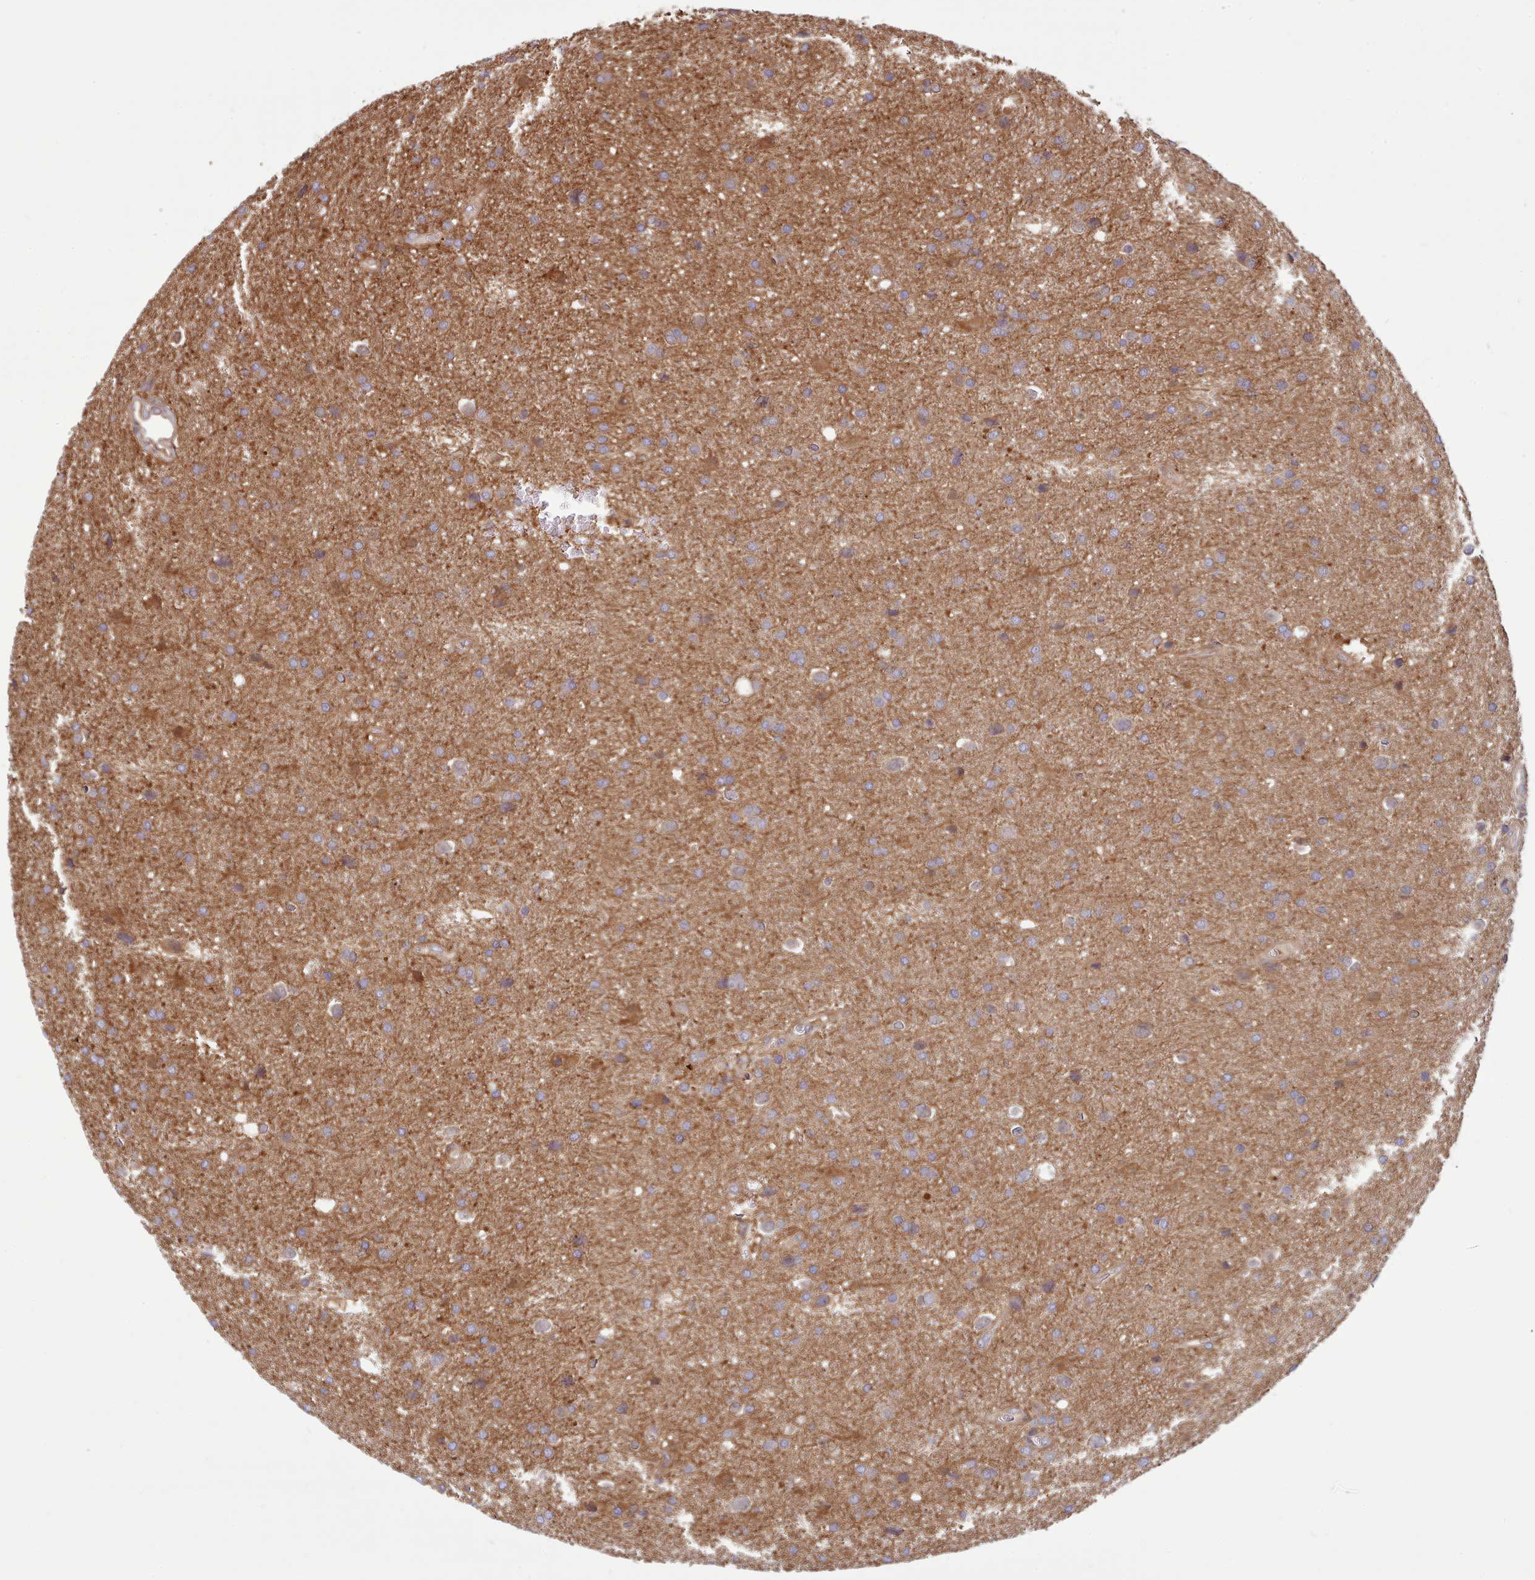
{"staining": {"intensity": "moderate", "quantity": "25%-75%", "location": "cytoplasmic/membranous"}, "tissue": "glioma", "cell_type": "Tumor cells", "image_type": "cancer", "snomed": [{"axis": "morphology", "description": "Glioma, malignant, Low grade"}, {"axis": "topography", "description": "Brain"}], "caption": "High-power microscopy captured an immunohistochemistry (IHC) histopathology image of glioma, revealing moderate cytoplasmic/membranous positivity in approximately 25%-75% of tumor cells. Nuclei are stained in blue.", "gene": "SLC4A9", "patient": {"sex": "female", "age": 32}}